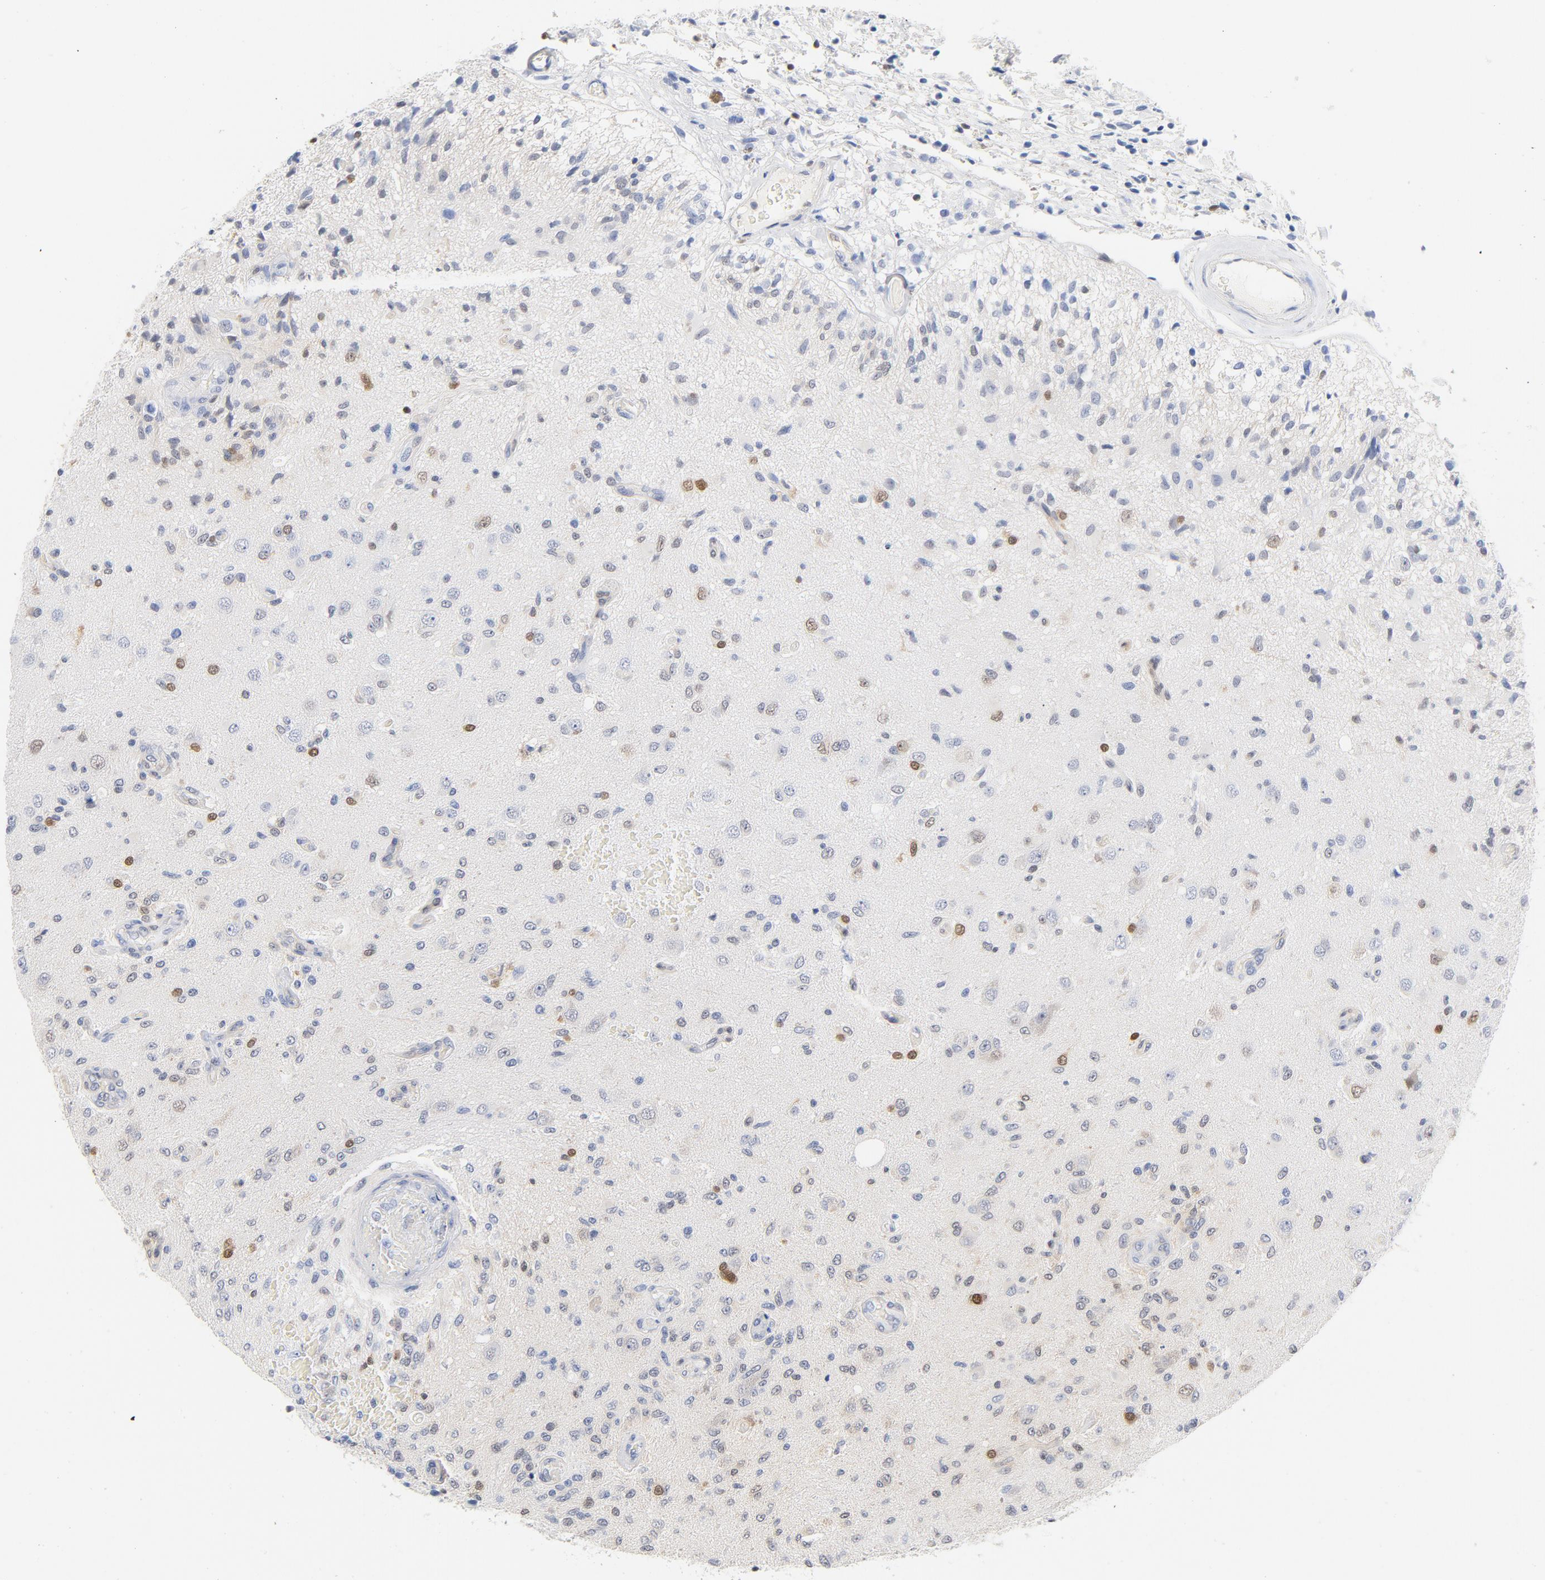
{"staining": {"intensity": "weak", "quantity": "25%-75%", "location": "cytoplasmic/membranous,nuclear"}, "tissue": "glioma", "cell_type": "Tumor cells", "image_type": "cancer", "snomed": [{"axis": "morphology", "description": "Normal tissue, NOS"}, {"axis": "morphology", "description": "Glioma, malignant, High grade"}, {"axis": "topography", "description": "Cerebral cortex"}], "caption": "The immunohistochemical stain highlights weak cytoplasmic/membranous and nuclear staining in tumor cells of glioma tissue. The staining was performed using DAB (3,3'-diaminobenzidine) to visualize the protein expression in brown, while the nuclei were stained in blue with hematoxylin (Magnification: 20x).", "gene": "CDKN1B", "patient": {"sex": "male", "age": 77}}